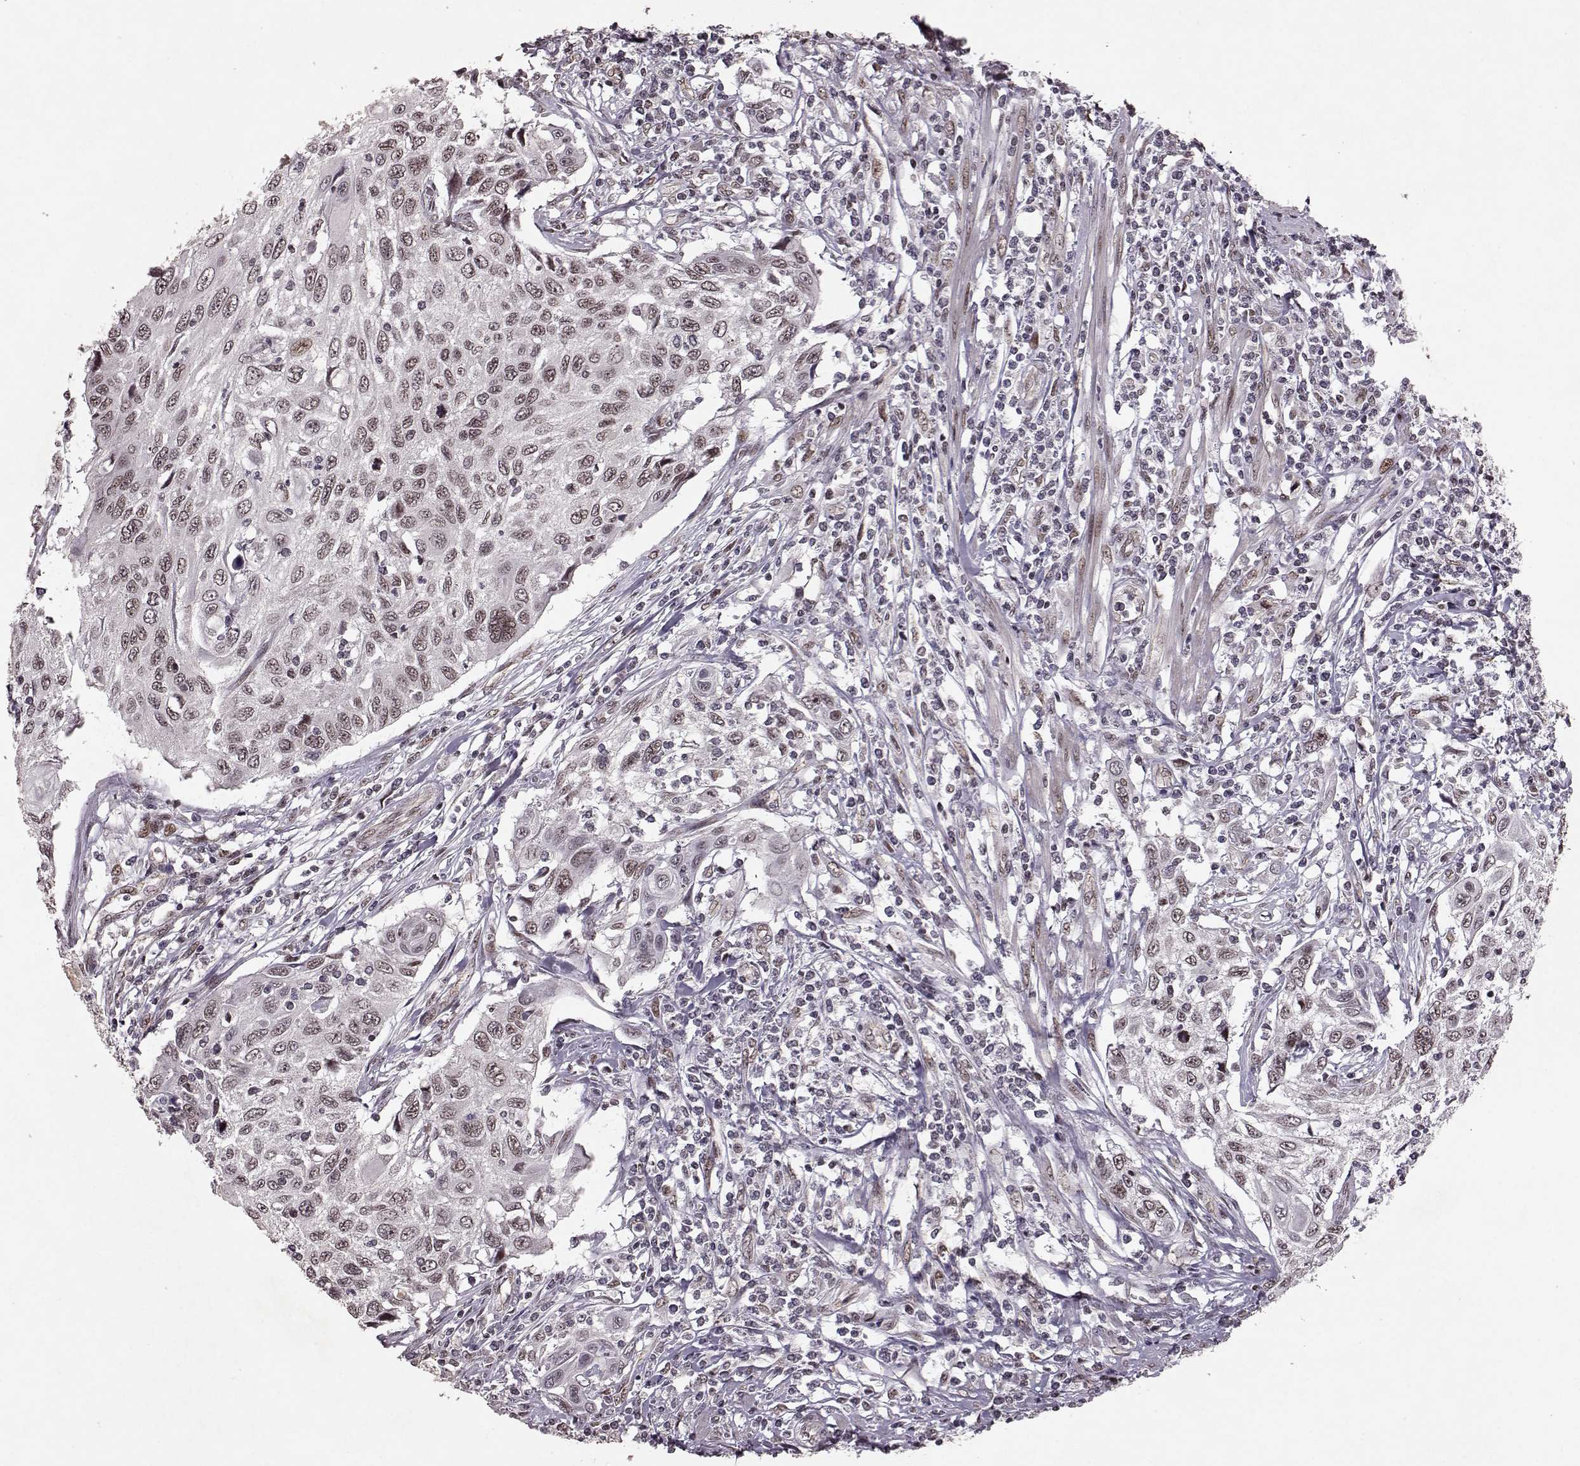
{"staining": {"intensity": "weak", "quantity": ">75%", "location": "nuclear"}, "tissue": "cervical cancer", "cell_type": "Tumor cells", "image_type": "cancer", "snomed": [{"axis": "morphology", "description": "Squamous cell carcinoma, NOS"}, {"axis": "topography", "description": "Cervix"}], "caption": "A photomicrograph showing weak nuclear positivity in approximately >75% of tumor cells in cervical squamous cell carcinoma, as visualized by brown immunohistochemical staining.", "gene": "RRAGD", "patient": {"sex": "female", "age": 70}}